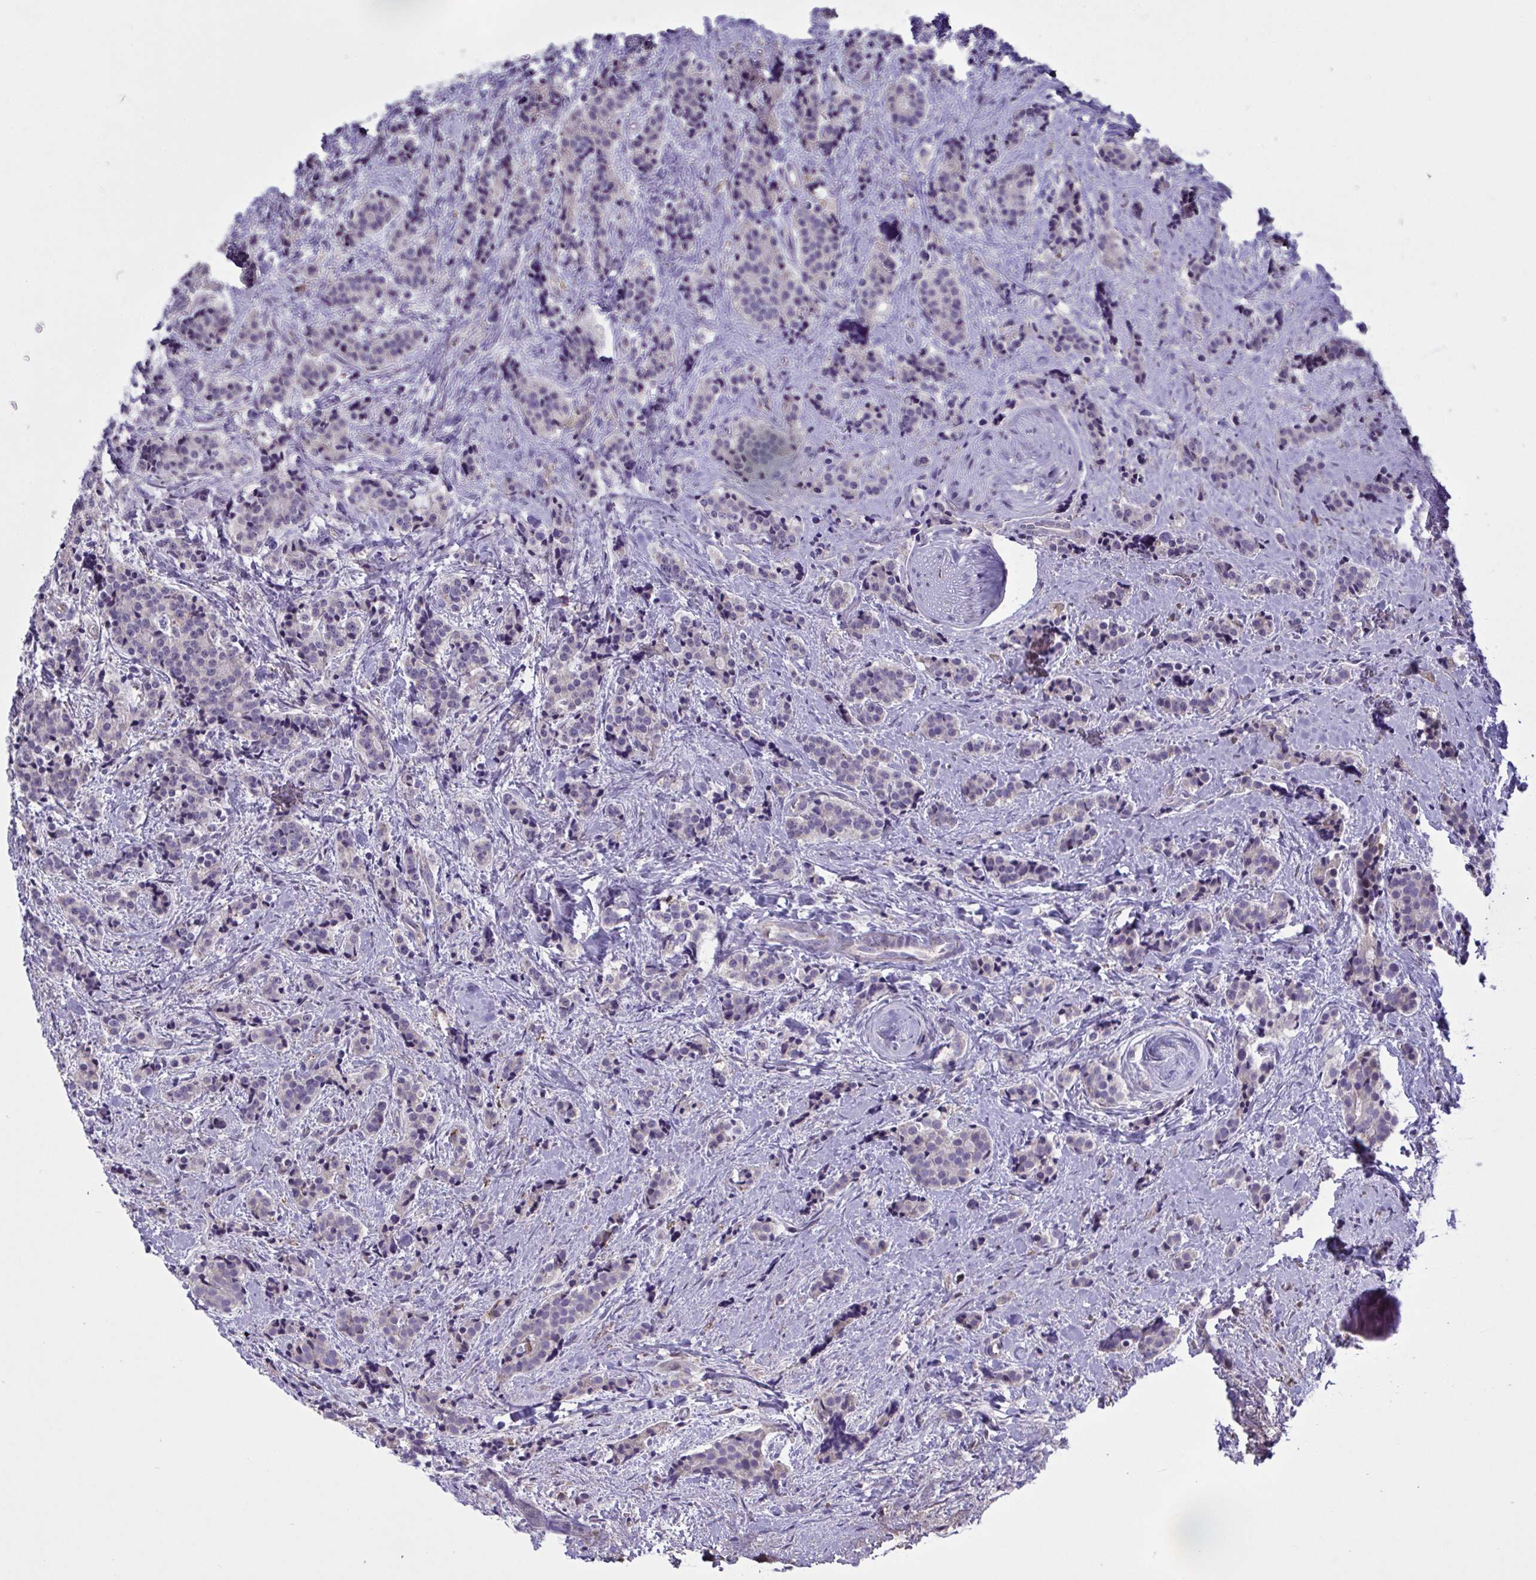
{"staining": {"intensity": "negative", "quantity": "none", "location": "none"}, "tissue": "carcinoid", "cell_type": "Tumor cells", "image_type": "cancer", "snomed": [{"axis": "morphology", "description": "Carcinoid, malignant, NOS"}, {"axis": "topography", "description": "Small intestine"}], "caption": "An IHC image of carcinoid is shown. There is no staining in tumor cells of carcinoid. (Stains: DAB IHC with hematoxylin counter stain, Microscopy: brightfield microscopy at high magnification).", "gene": "CD101", "patient": {"sex": "female", "age": 73}}